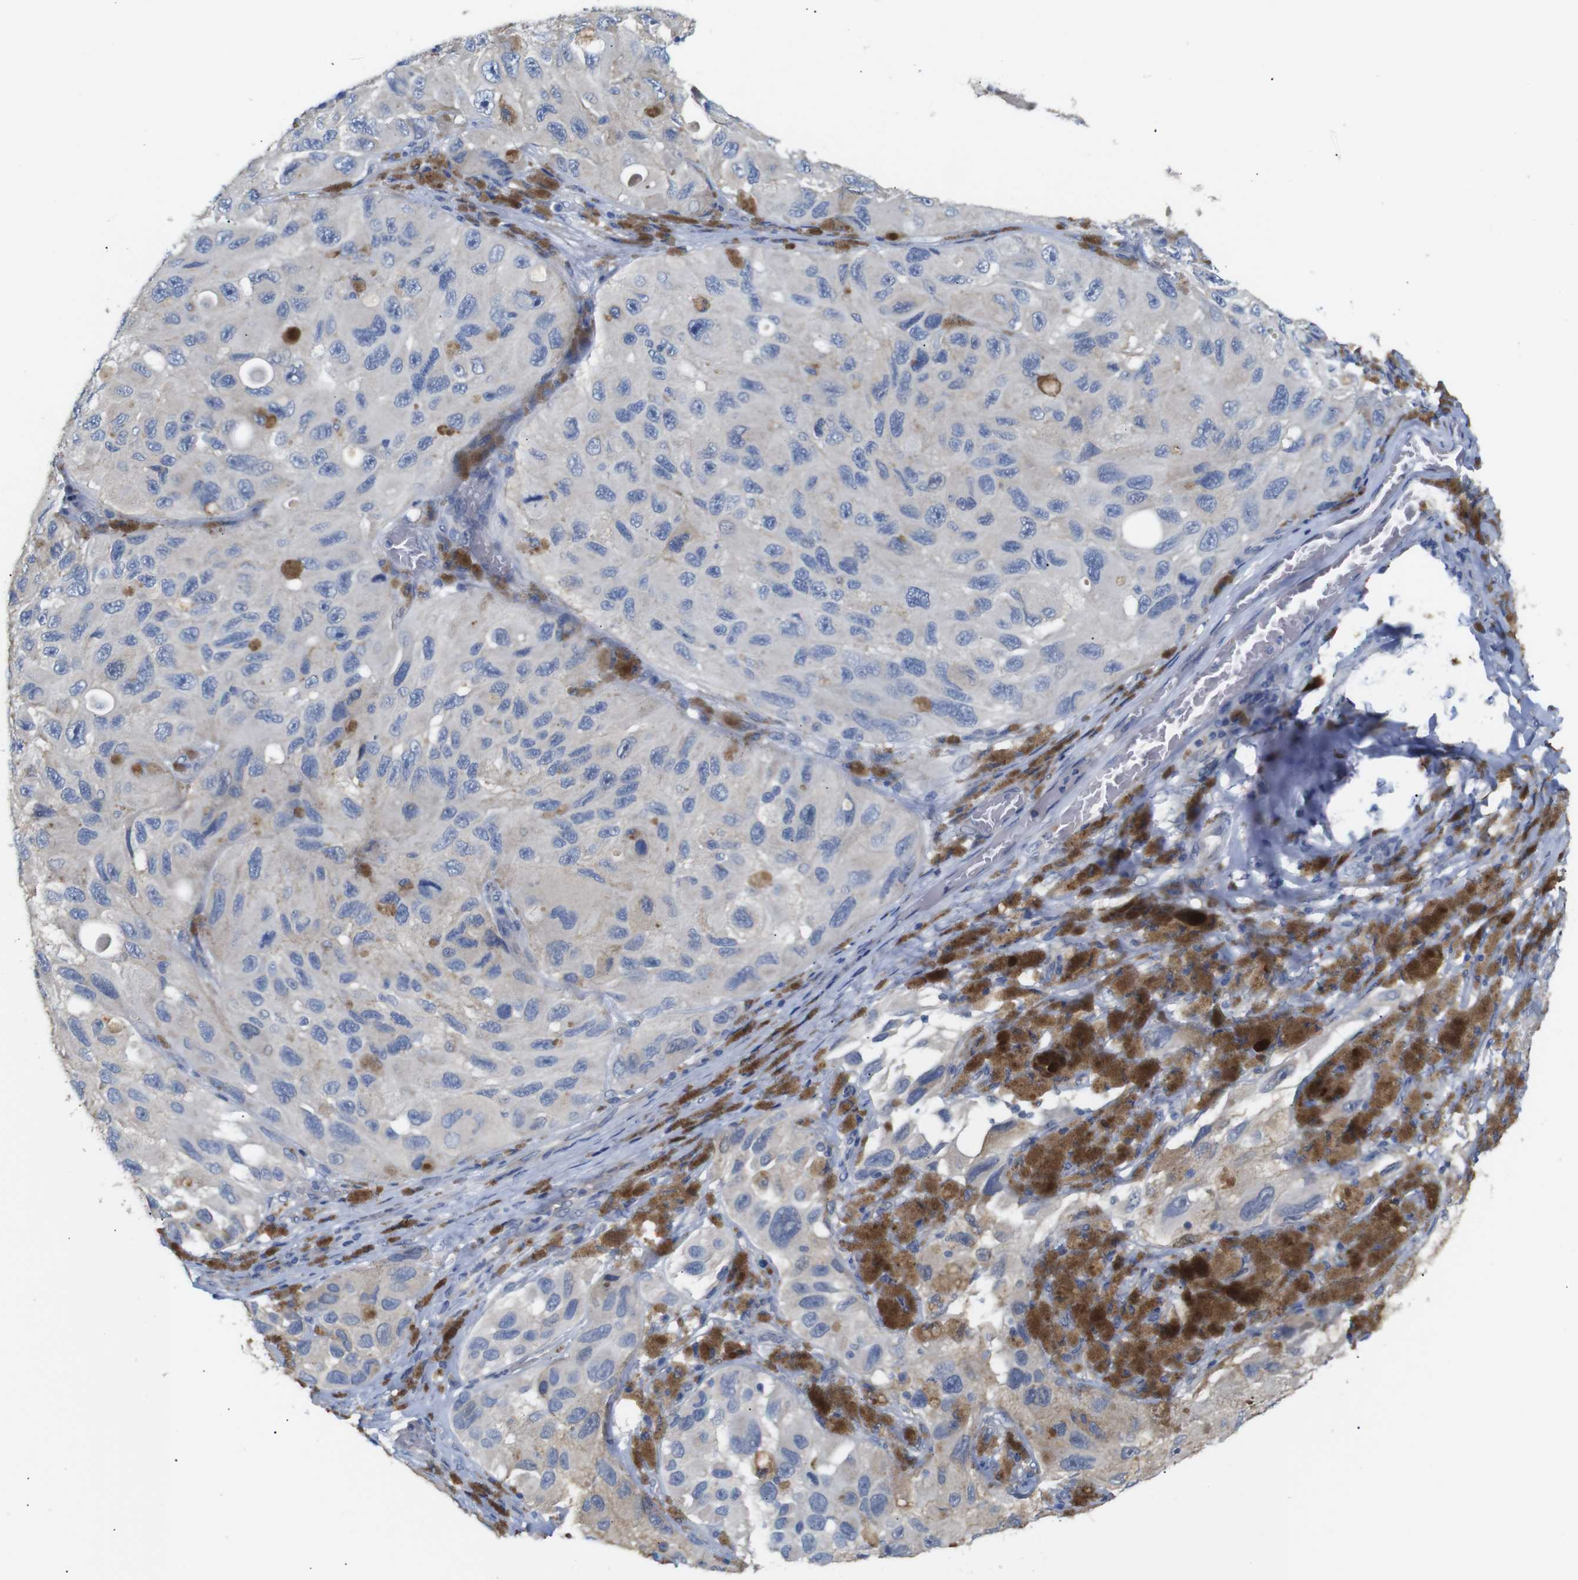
{"staining": {"intensity": "weak", "quantity": "<25%", "location": "cytoplasmic/membranous"}, "tissue": "melanoma", "cell_type": "Tumor cells", "image_type": "cancer", "snomed": [{"axis": "morphology", "description": "Malignant melanoma, NOS"}, {"axis": "topography", "description": "Skin"}], "caption": "Malignant melanoma was stained to show a protein in brown. There is no significant expression in tumor cells.", "gene": "ALOX15", "patient": {"sex": "female", "age": 73}}